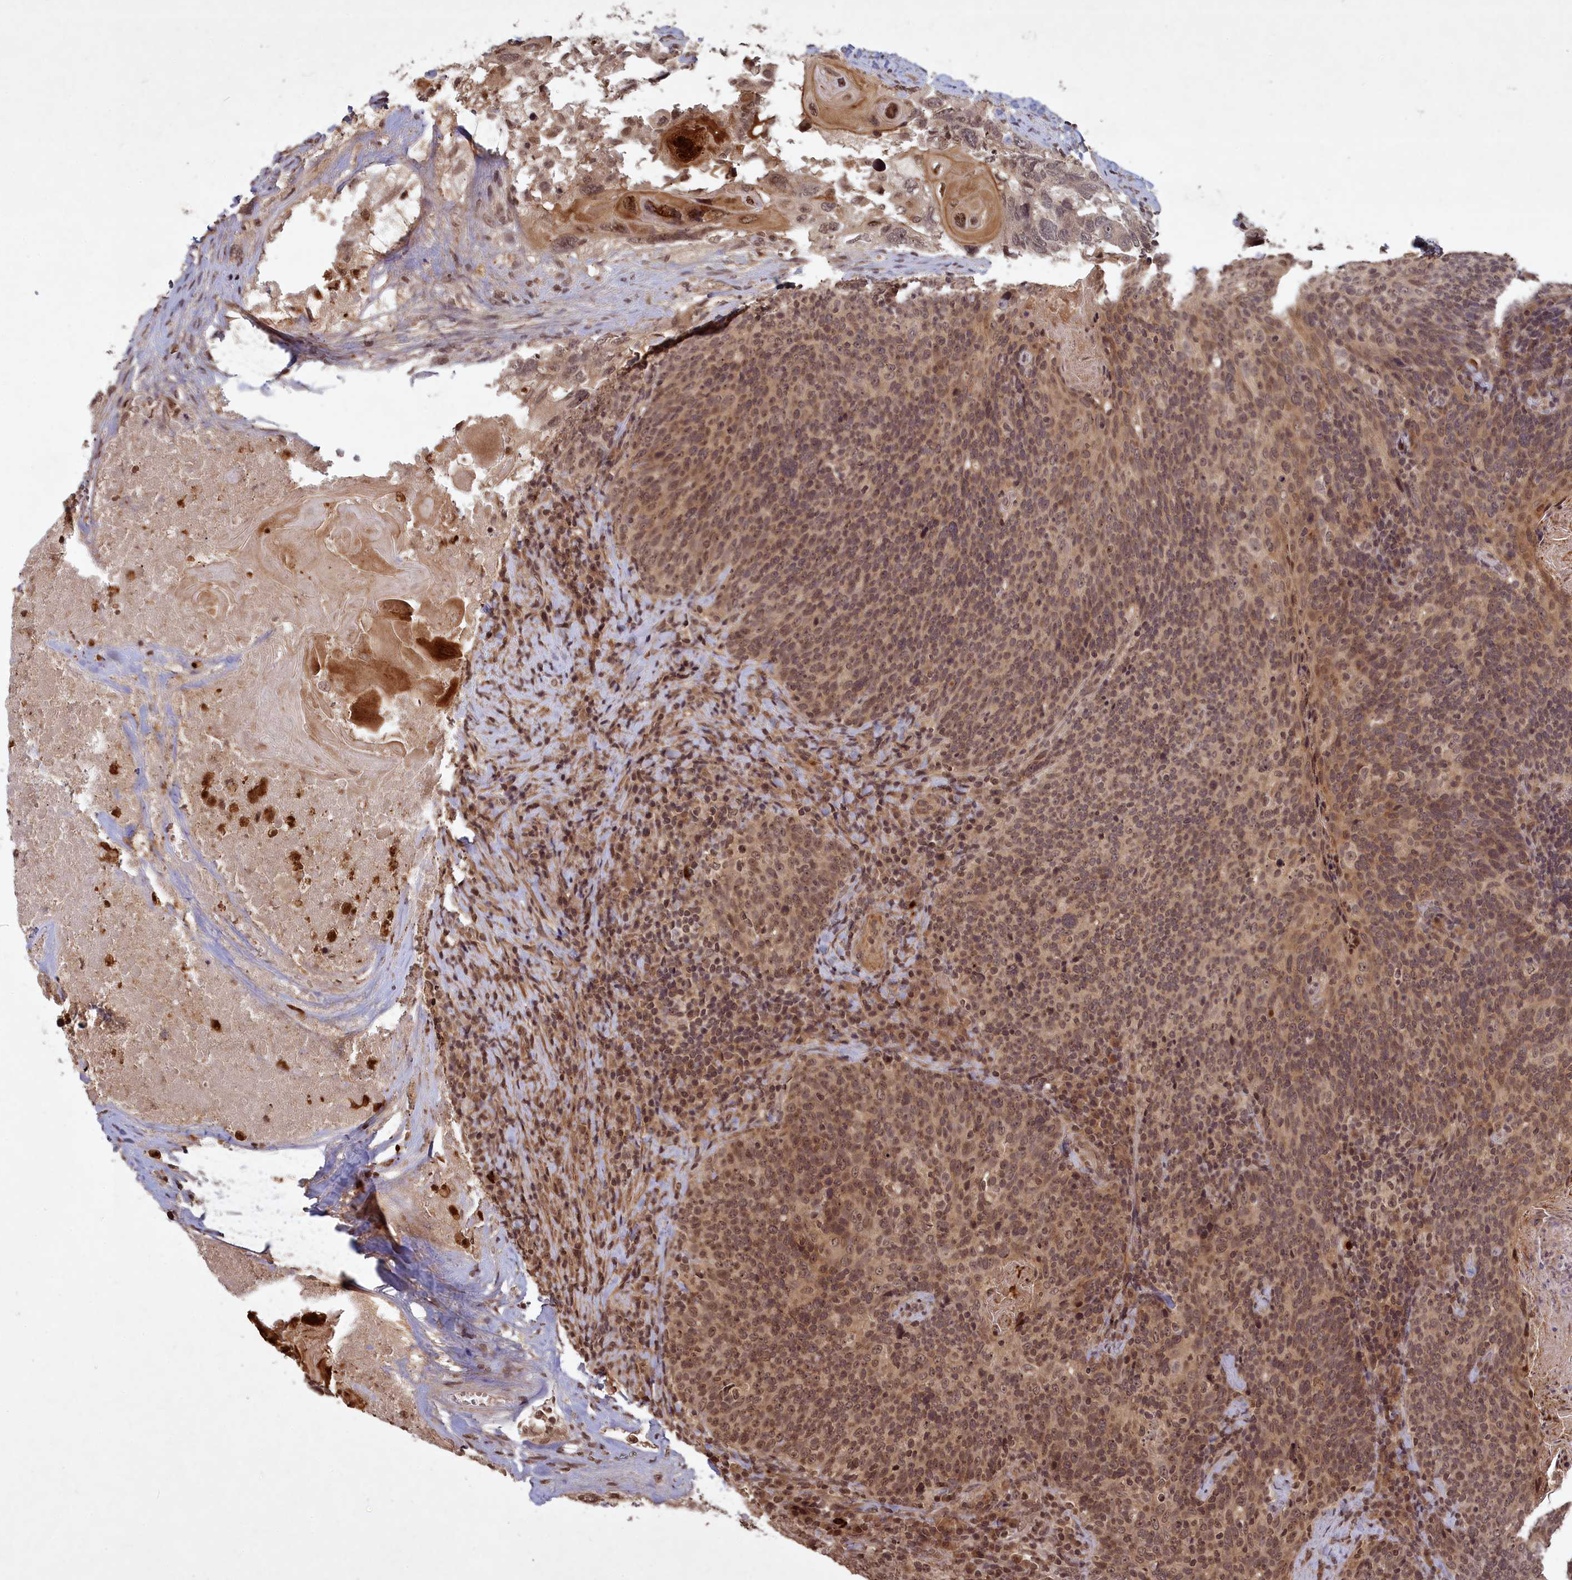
{"staining": {"intensity": "moderate", "quantity": ">75%", "location": "nuclear"}, "tissue": "head and neck cancer", "cell_type": "Tumor cells", "image_type": "cancer", "snomed": [{"axis": "morphology", "description": "Squamous cell carcinoma, NOS"}, {"axis": "morphology", "description": "Squamous cell carcinoma, metastatic, NOS"}, {"axis": "topography", "description": "Lymph node"}, {"axis": "topography", "description": "Head-Neck"}], "caption": "Protein expression analysis of squamous cell carcinoma (head and neck) reveals moderate nuclear positivity in about >75% of tumor cells. (DAB (3,3'-diaminobenzidine) = brown stain, brightfield microscopy at high magnification).", "gene": "SRMS", "patient": {"sex": "male", "age": 62}}